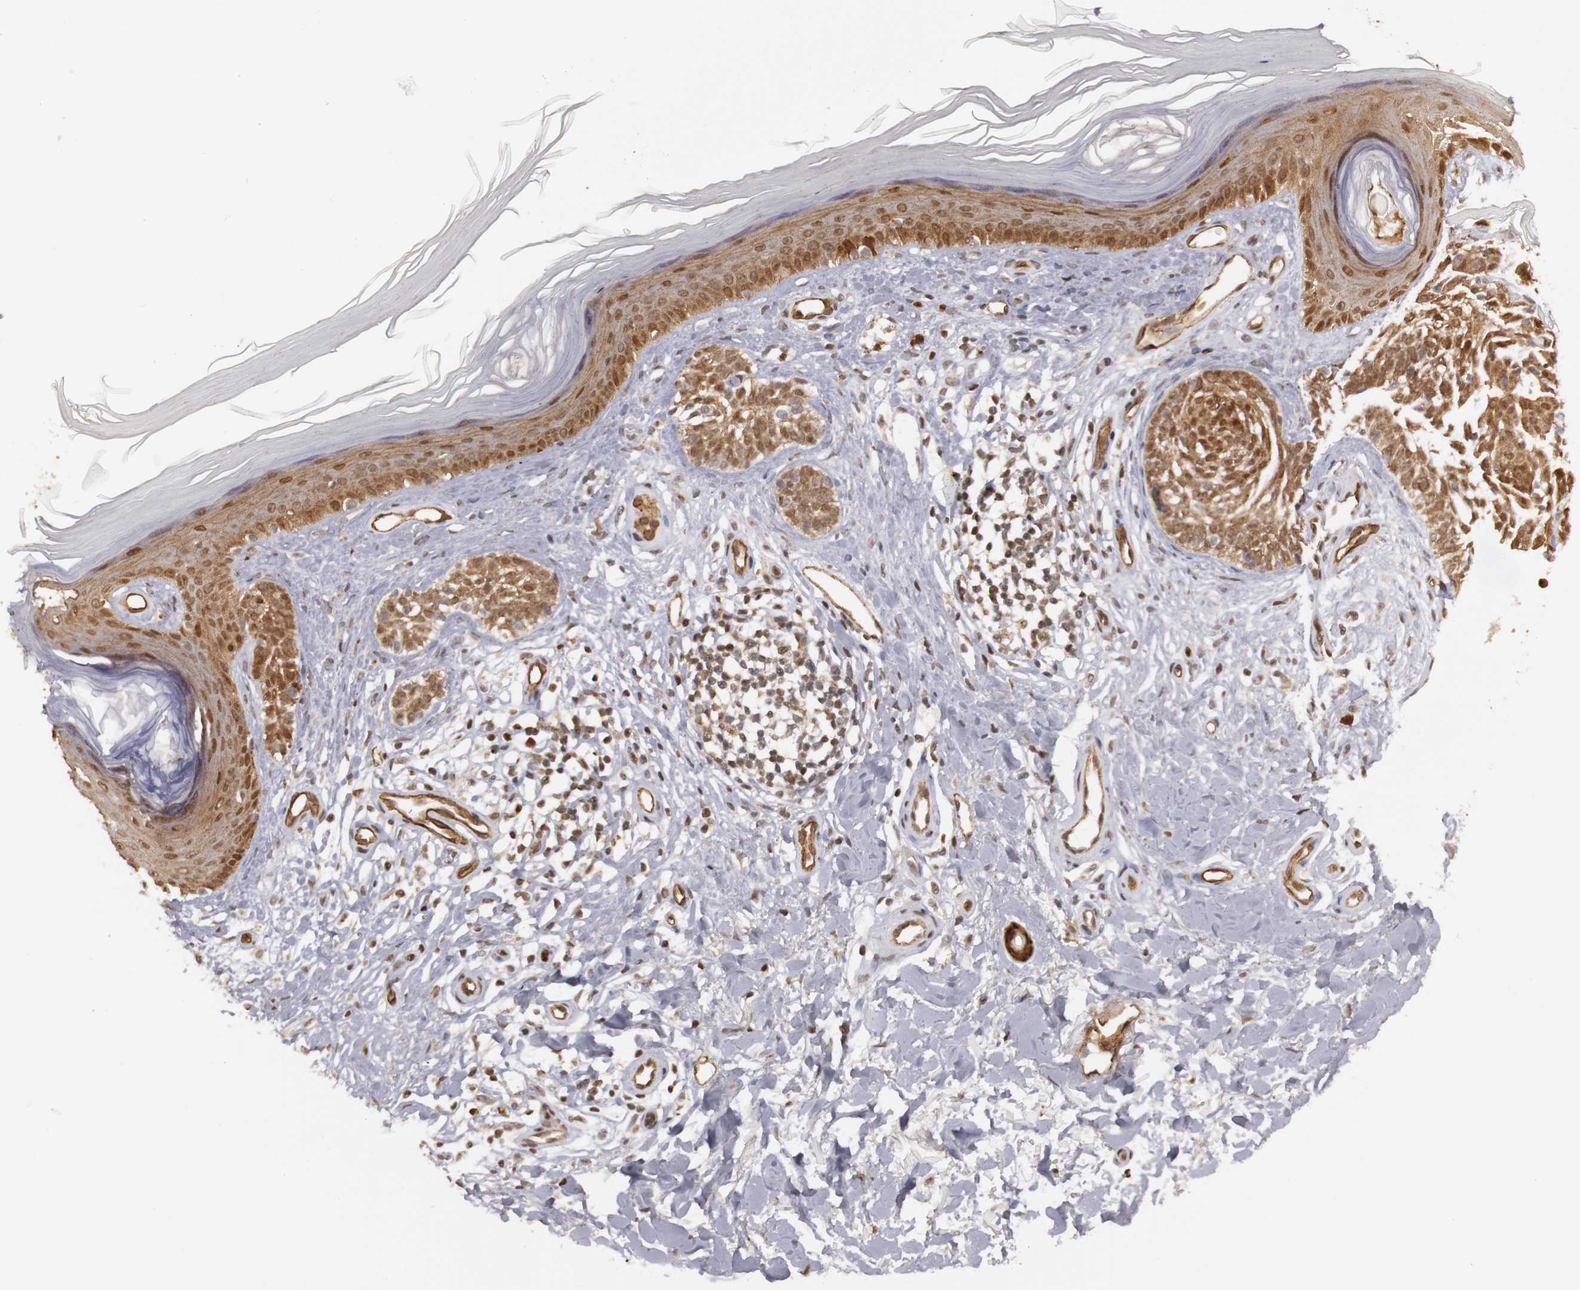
{"staining": {"intensity": "moderate", "quantity": ">75%", "location": "cytoplasmic/membranous,nuclear"}, "tissue": "skin cancer", "cell_type": "Tumor cells", "image_type": "cancer", "snomed": [{"axis": "morphology", "description": "Normal tissue, NOS"}, {"axis": "morphology", "description": "Basal cell carcinoma"}, {"axis": "topography", "description": "Skin"}], "caption": "Skin basal cell carcinoma tissue demonstrates moderate cytoplasmic/membranous and nuclear expression in about >75% of tumor cells, visualized by immunohistochemistry. (DAB IHC, brown staining for protein, blue staining for nuclei).", "gene": "PLEKHA1", "patient": {"sex": "female", "age": 58}}